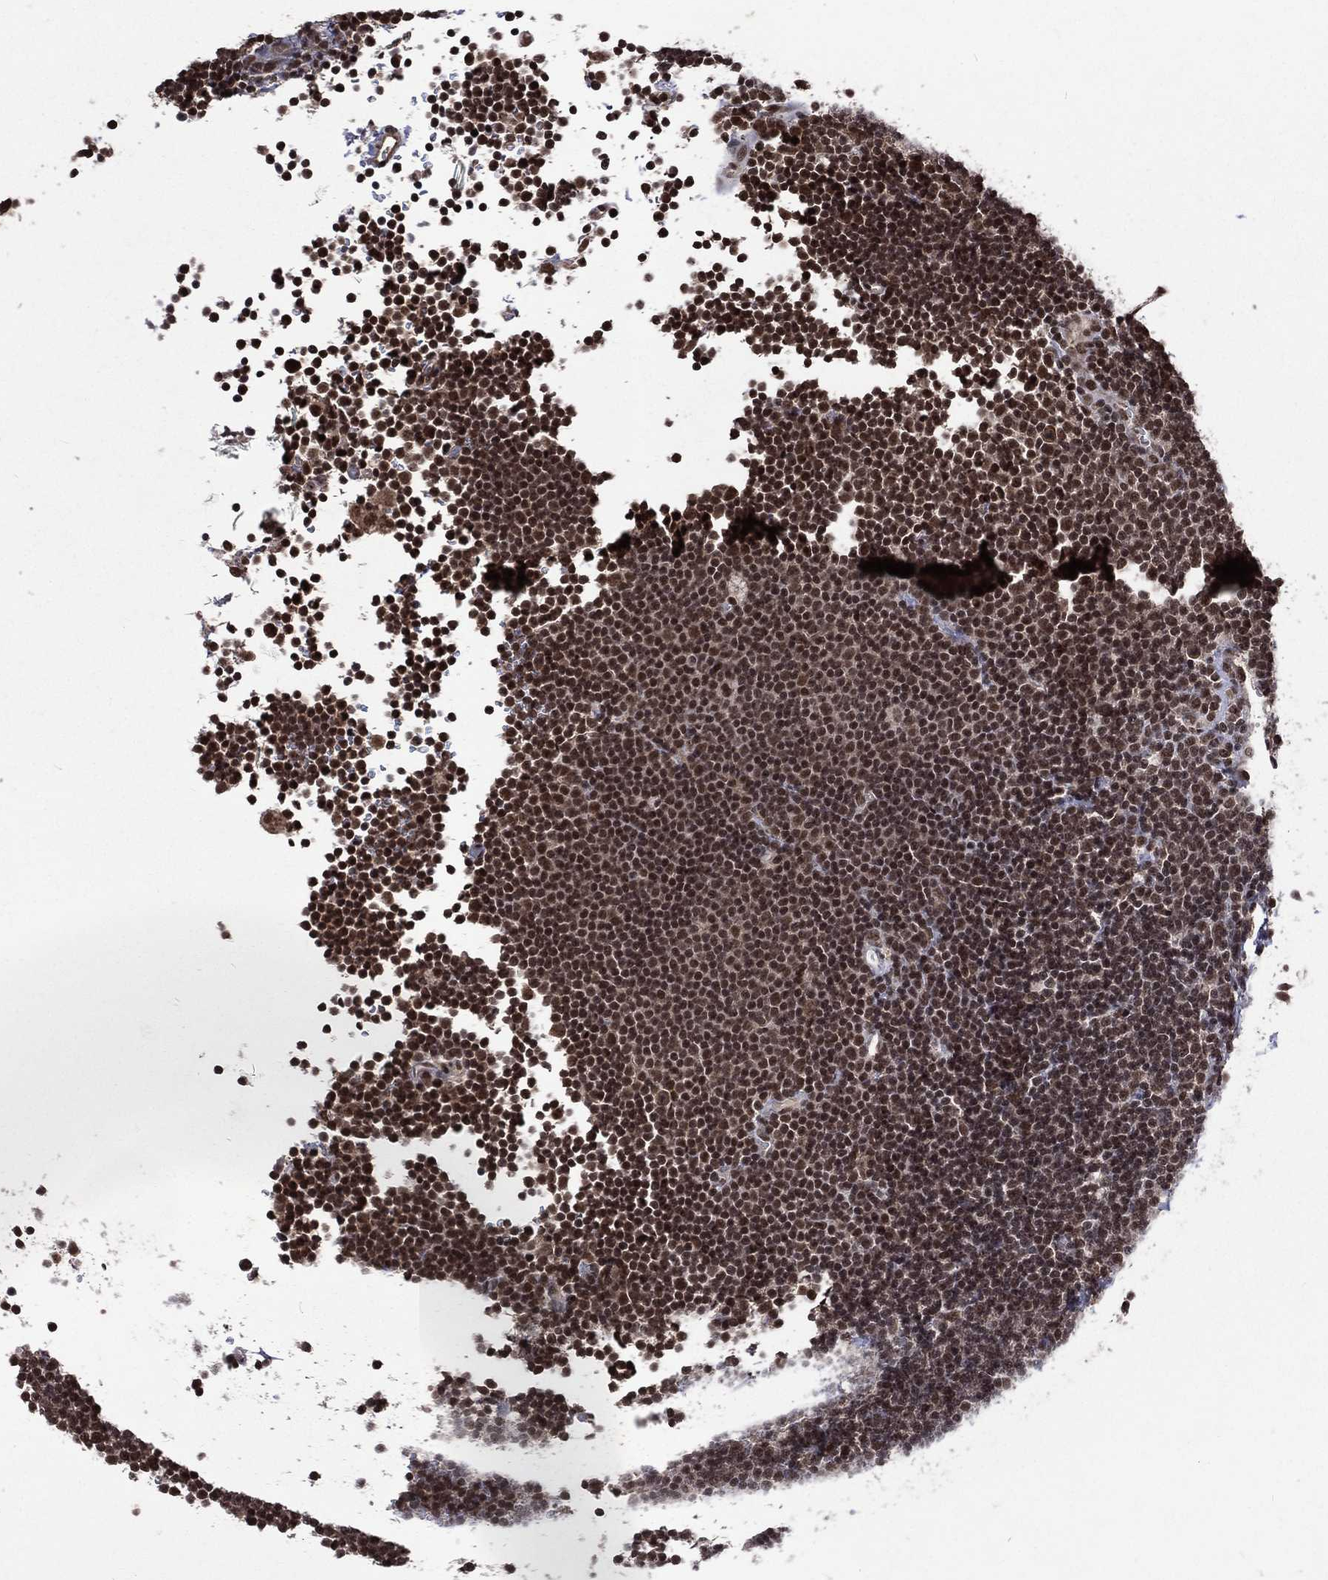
{"staining": {"intensity": "strong", "quantity": ">75%", "location": "nuclear"}, "tissue": "lymphoma", "cell_type": "Tumor cells", "image_type": "cancer", "snomed": [{"axis": "morphology", "description": "Malignant lymphoma, non-Hodgkin's type, Low grade"}, {"axis": "topography", "description": "Brain"}], "caption": "IHC of lymphoma reveals high levels of strong nuclear staining in approximately >75% of tumor cells. The staining is performed using DAB brown chromogen to label protein expression. The nuclei are counter-stained blue using hematoxylin.", "gene": "DMAP1", "patient": {"sex": "female", "age": 66}}